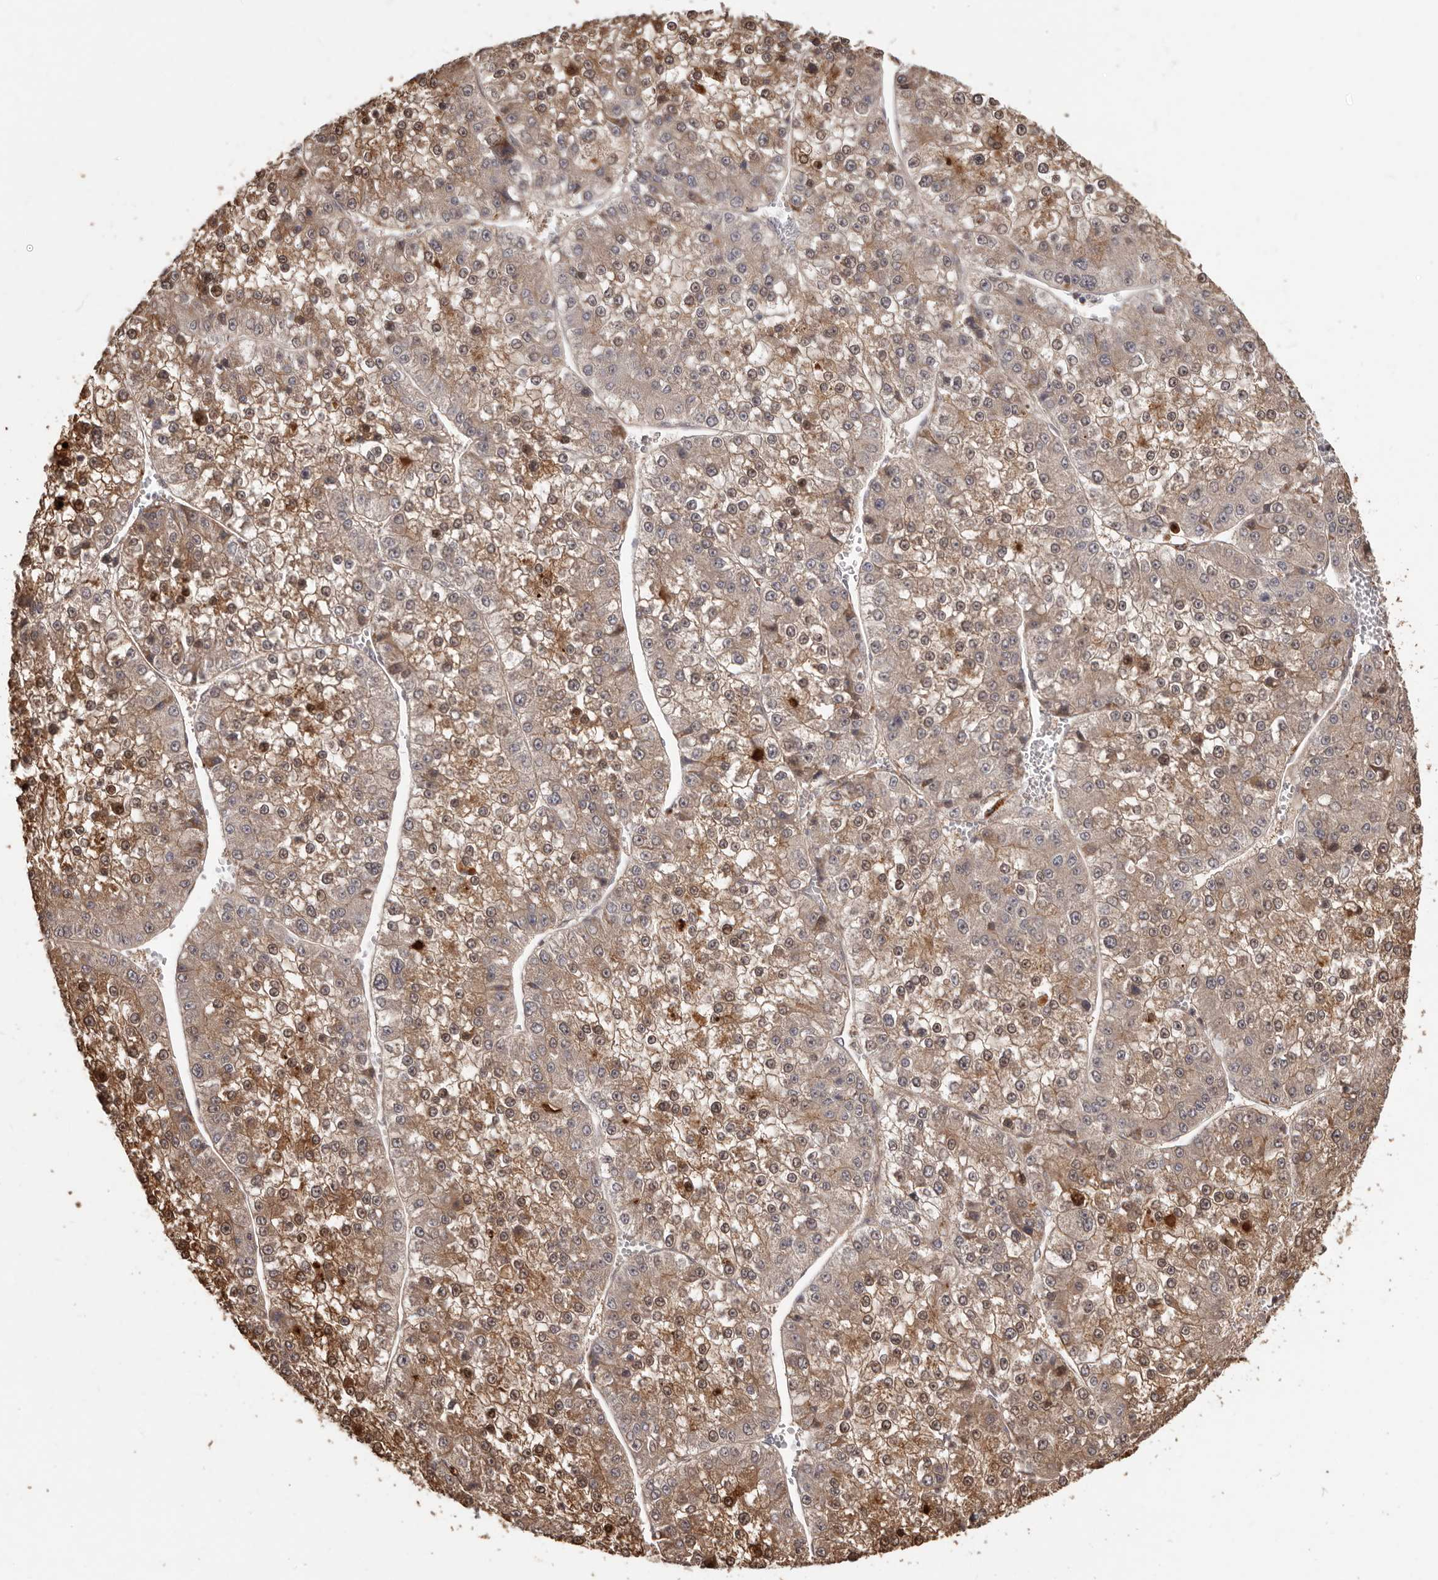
{"staining": {"intensity": "moderate", "quantity": ">75%", "location": "cytoplasmic/membranous,nuclear"}, "tissue": "liver cancer", "cell_type": "Tumor cells", "image_type": "cancer", "snomed": [{"axis": "morphology", "description": "Carcinoma, Hepatocellular, NOS"}, {"axis": "topography", "description": "Liver"}], "caption": "Immunohistochemistry (IHC) (DAB (3,3'-diaminobenzidine)) staining of liver cancer (hepatocellular carcinoma) shows moderate cytoplasmic/membranous and nuclear protein positivity in about >75% of tumor cells. (IHC, brightfield microscopy, high magnification).", "gene": "MTO1", "patient": {"sex": "female", "age": 73}}